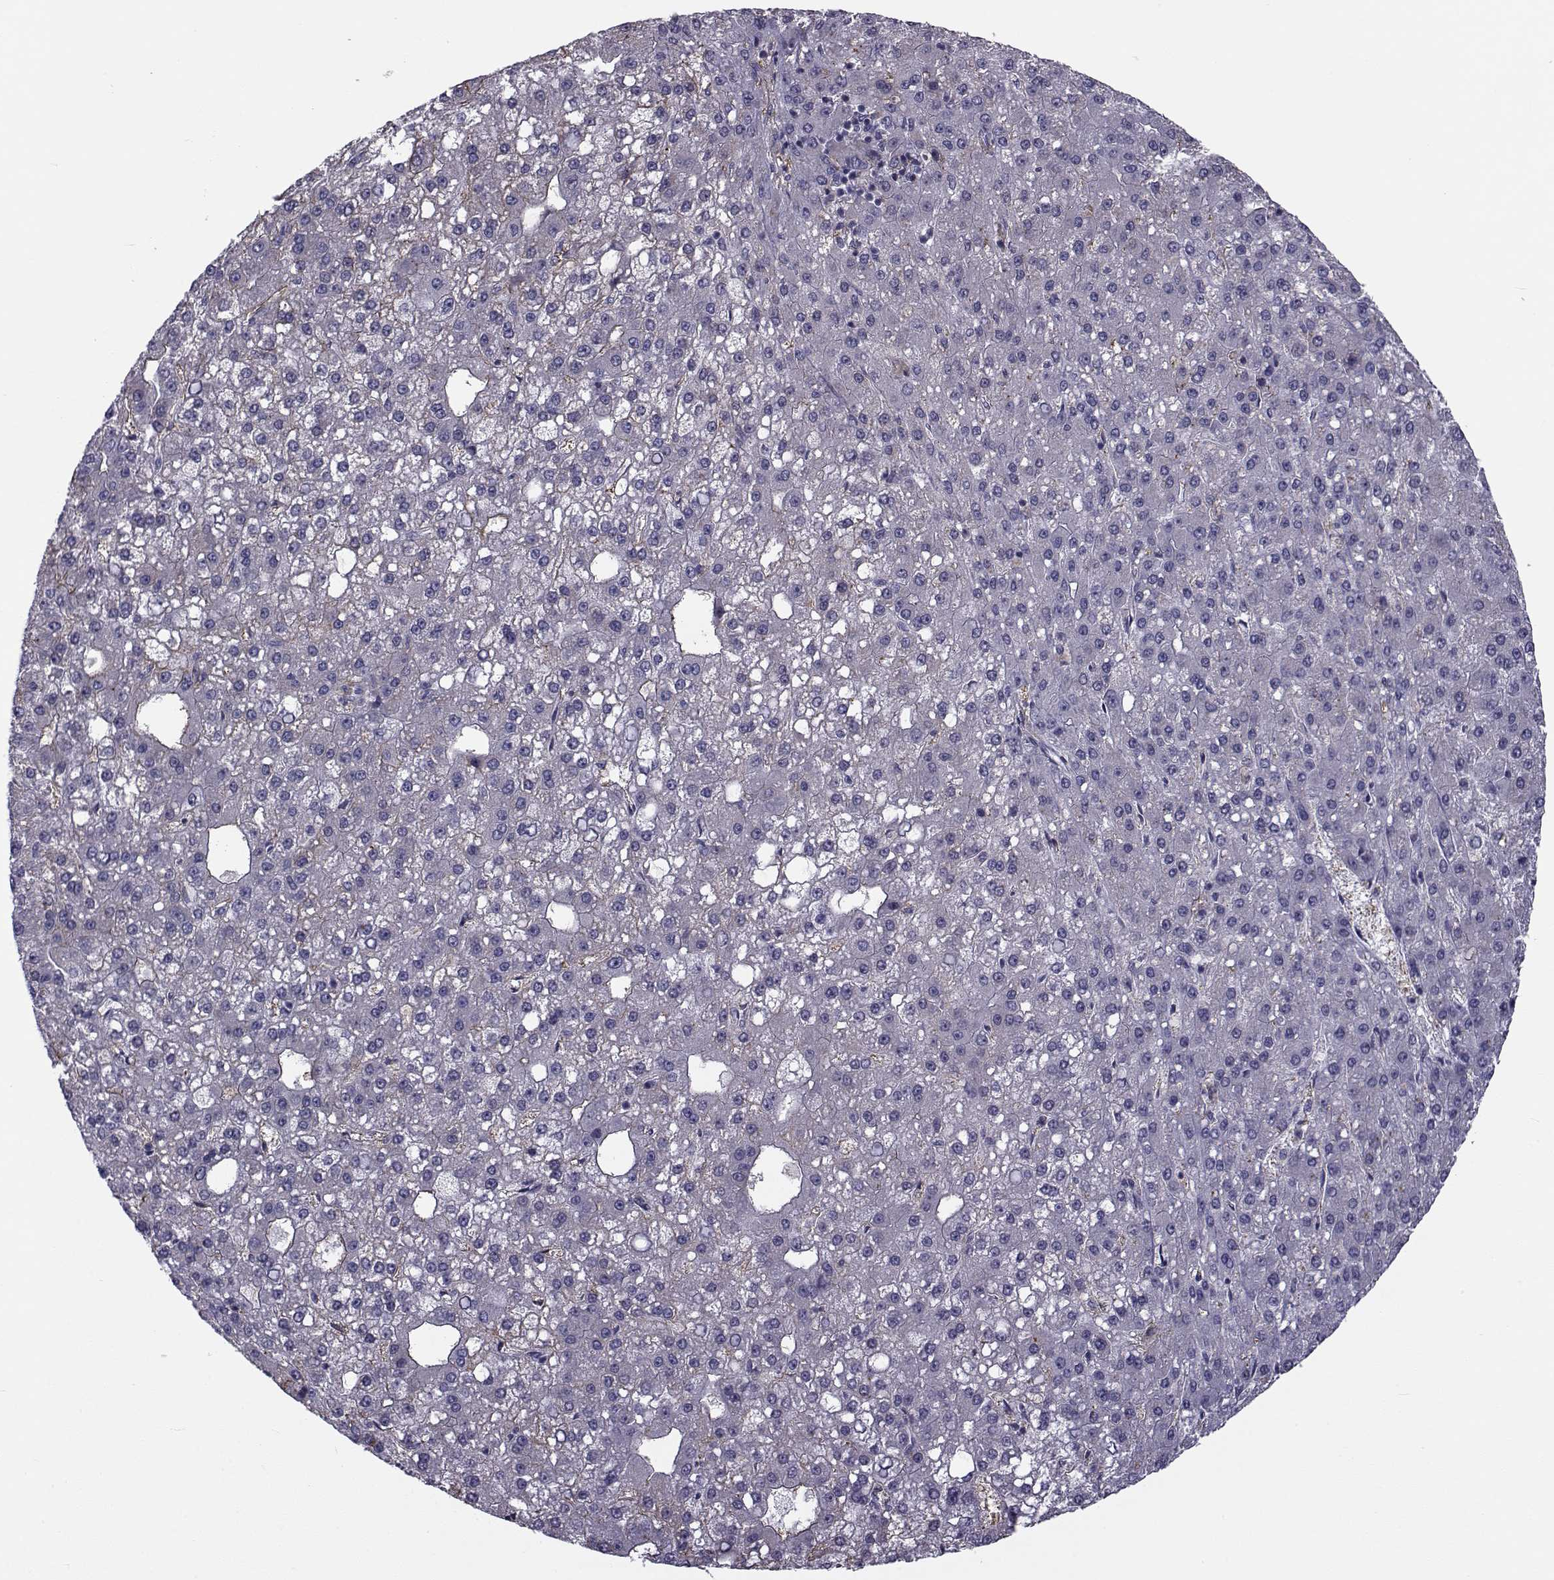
{"staining": {"intensity": "negative", "quantity": "none", "location": "none"}, "tissue": "liver cancer", "cell_type": "Tumor cells", "image_type": "cancer", "snomed": [{"axis": "morphology", "description": "Carcinoma, Hepatocellular, NOS"}, {"axis": "topography", "description": "Liver"}], "caption": "Human liver cancer stained for a protein using immunohistochemistry exhibits no positivity in tumor cells.", "gene": "LRRC27", "patient": {"sex": "male", "age": 67}}